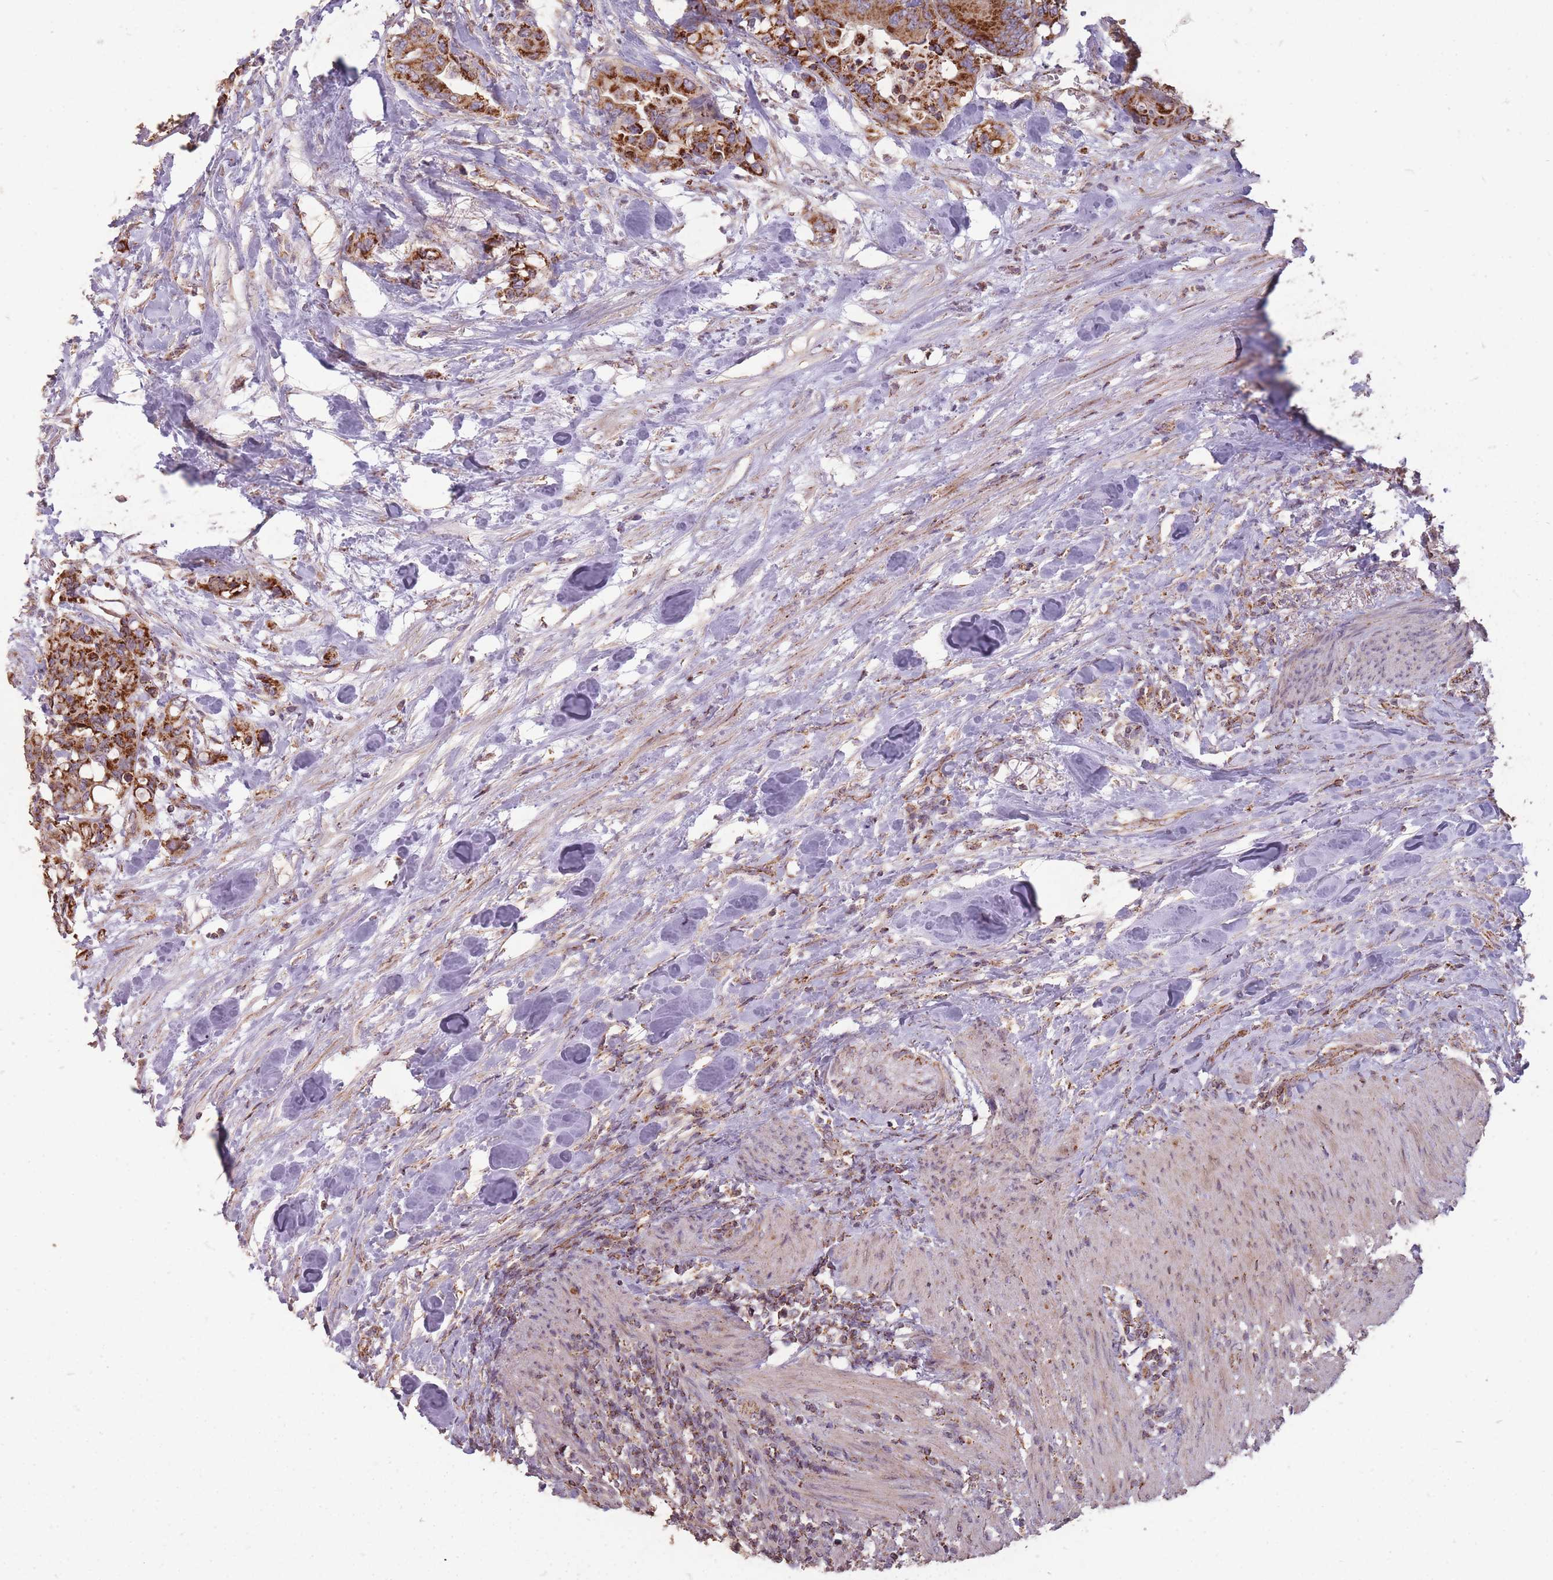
{"staining": {"intensity": "strong", "quantity": ">75%", "location": "cytoplasmic/membranous"}, "tissue": "colorectal cancer", "cell_type": "Tumor cells", "image_type": "cancer", "snomed": [{"axis": "morphology", "description": "Adenocarcinoma, NOS"}, {"axis": "topography", "description": "Colon"}], "caption": "Colorectal adenocarcinoma stained for a protein (brown) shows strong cytoplasmic/membranous positive staining in approximately >75% of tumor cells.", "gene": "CNOT8", "patient": {"sex": "male", "age": 82}}